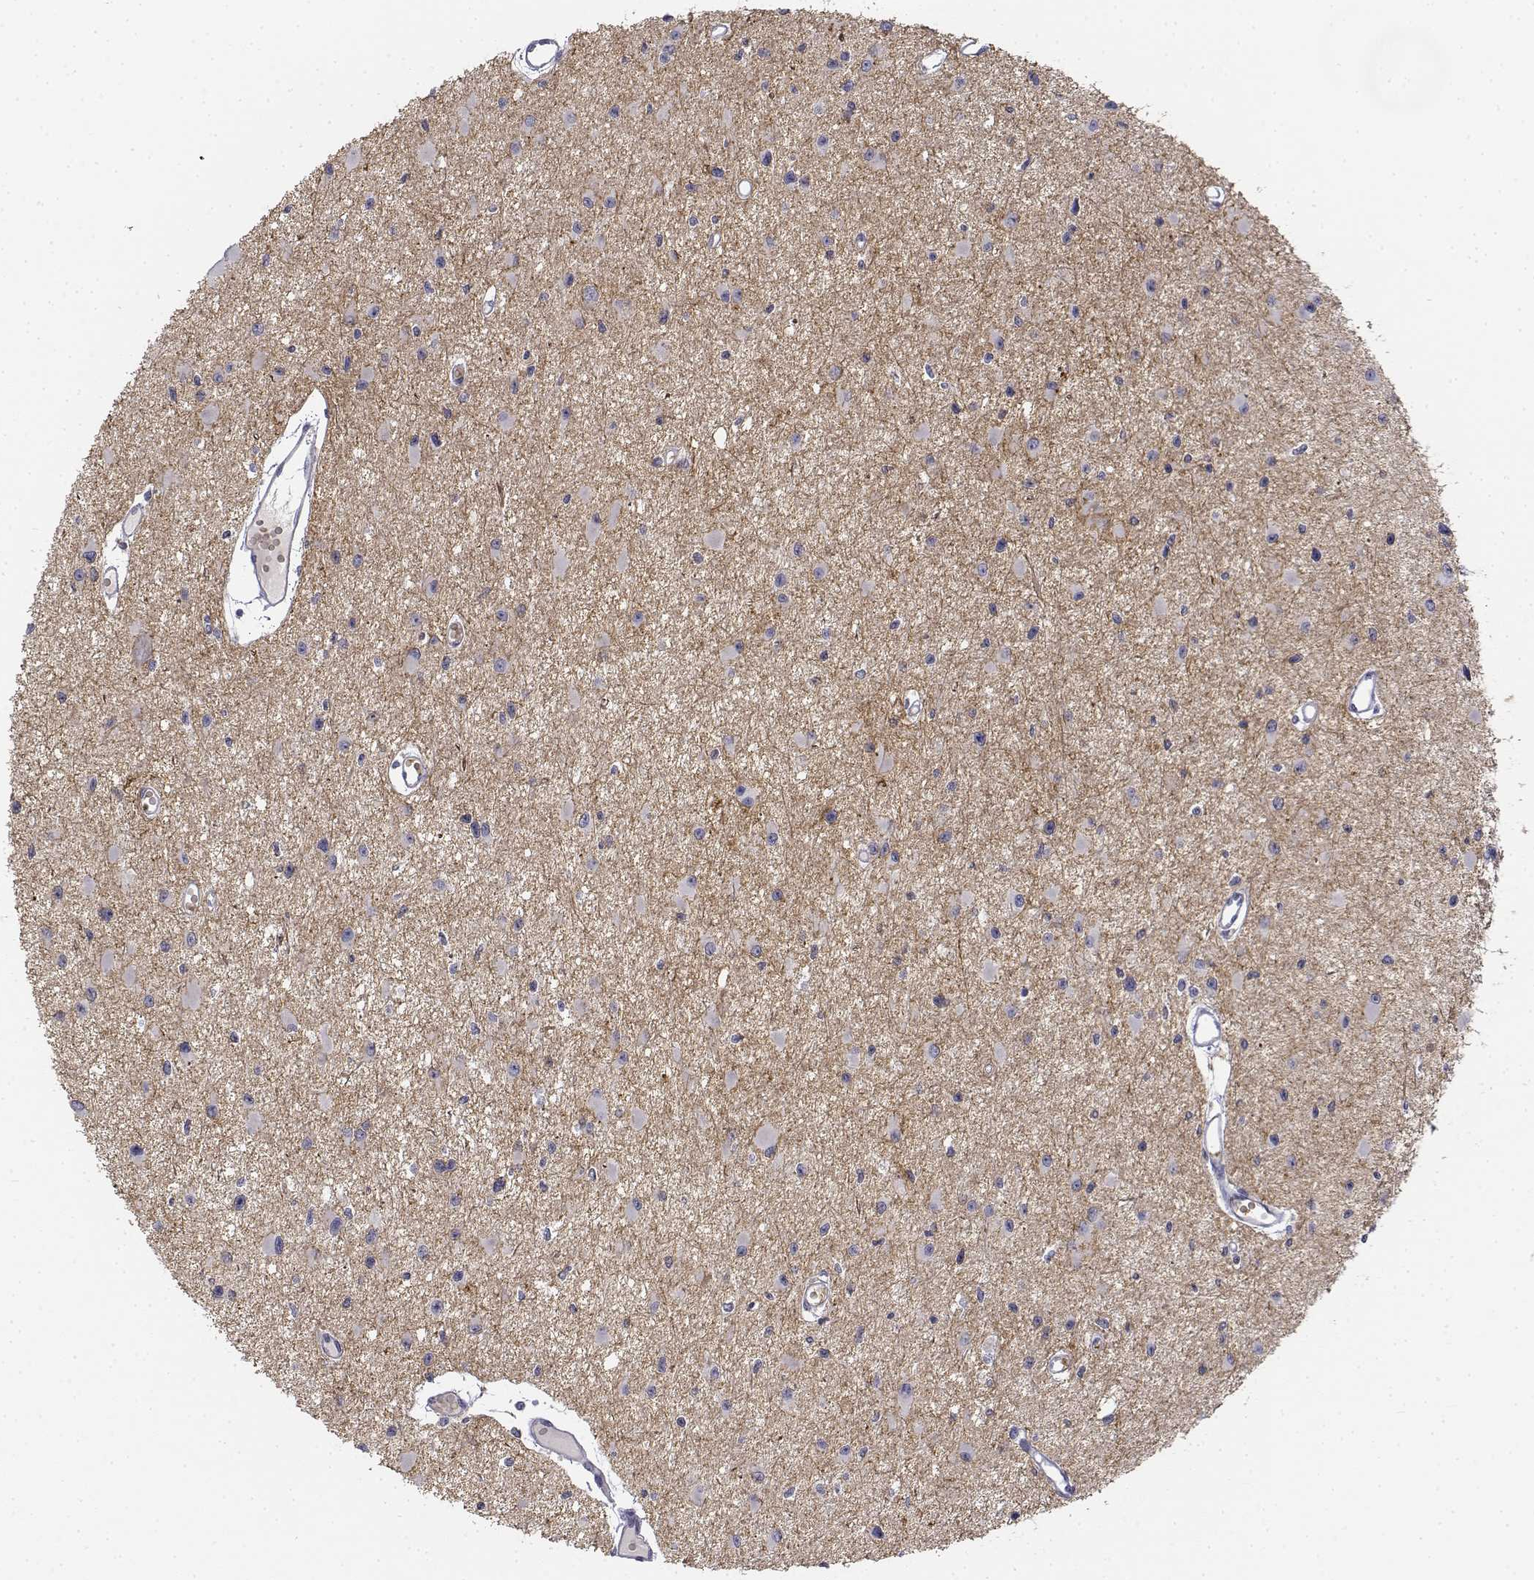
{"staining": {"intensity": "negative", "quantity": "none", "location": "none"}, "tissue": "glioma", "cell_type": "Tumor cells", "image_type": "cancer", "snomed": [{"axis": "morphology", "description": "Glioma, malignant, High grade"}, {"axis": "topography", "description": "Brain"}], "caption": "IHC of human malignant glioma (high-grade) demonstrates no staining in tumor cells.", "gene": "CADM1", "patient": {"sex": "male", "age": 54}}